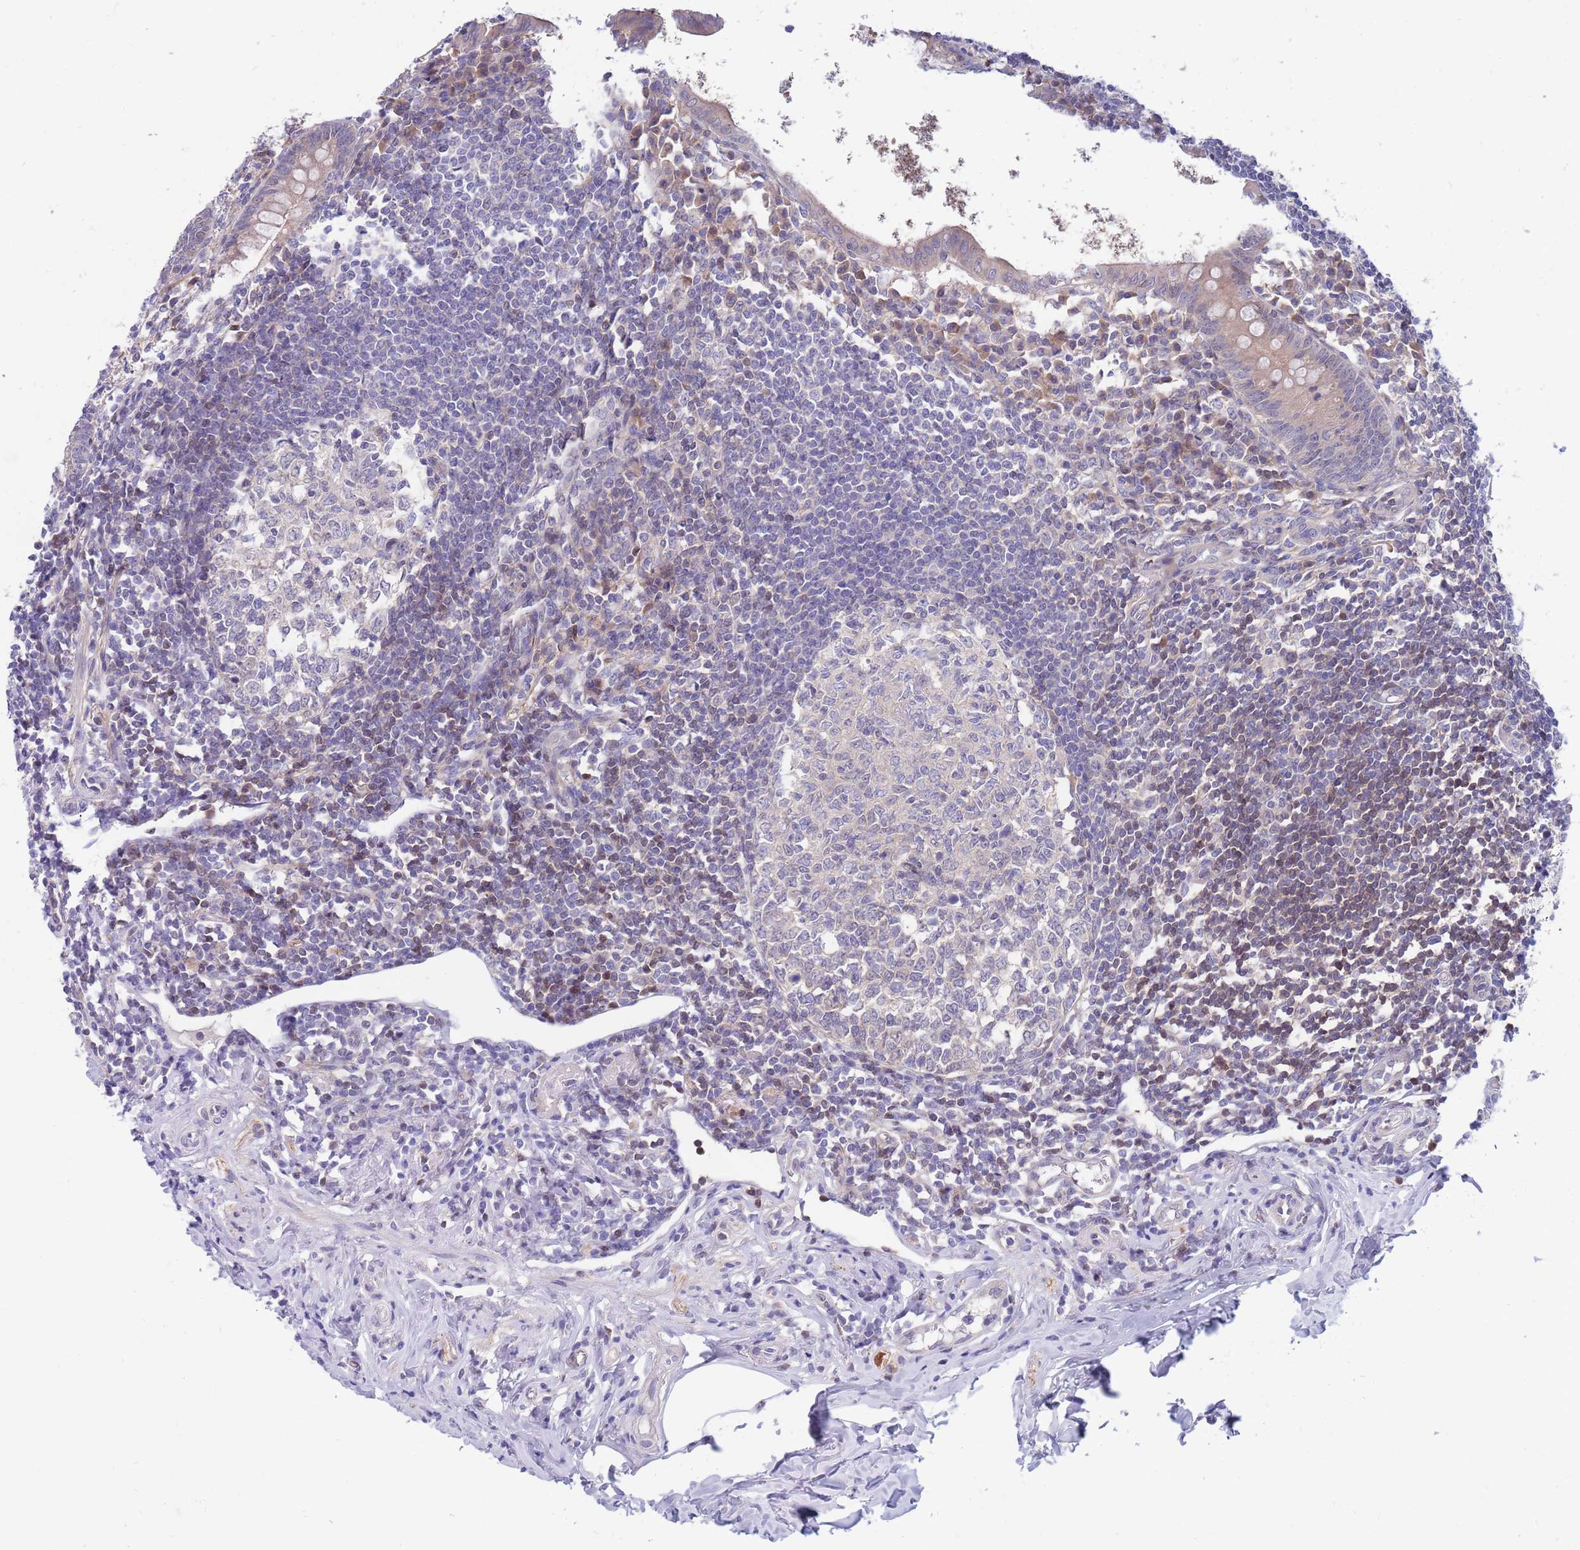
{"staining": {"intensity": "moderate", "quantity": ">75%", "location": "cytoplasmic/membranous"}, "tissue": "appendix", "cell_type": "Glandular cells", "image_type": "normal", "snomed": [{"axis": "morphology", "description": "Normal tissue, NOS"}, {"axis": "topography", "description": "Appendix"}], "caption": "Protein analysis of normal appendix shows moderate cytoplasmic/membranous expression in approximately >75% of glandular cells. The staining was performed using DAB, with brown indicating positive protein expression. Nuclei are stained blue with hematoxylin.", "gene": "KLHL29", "patient": {"sex": "female", "age": 33}}